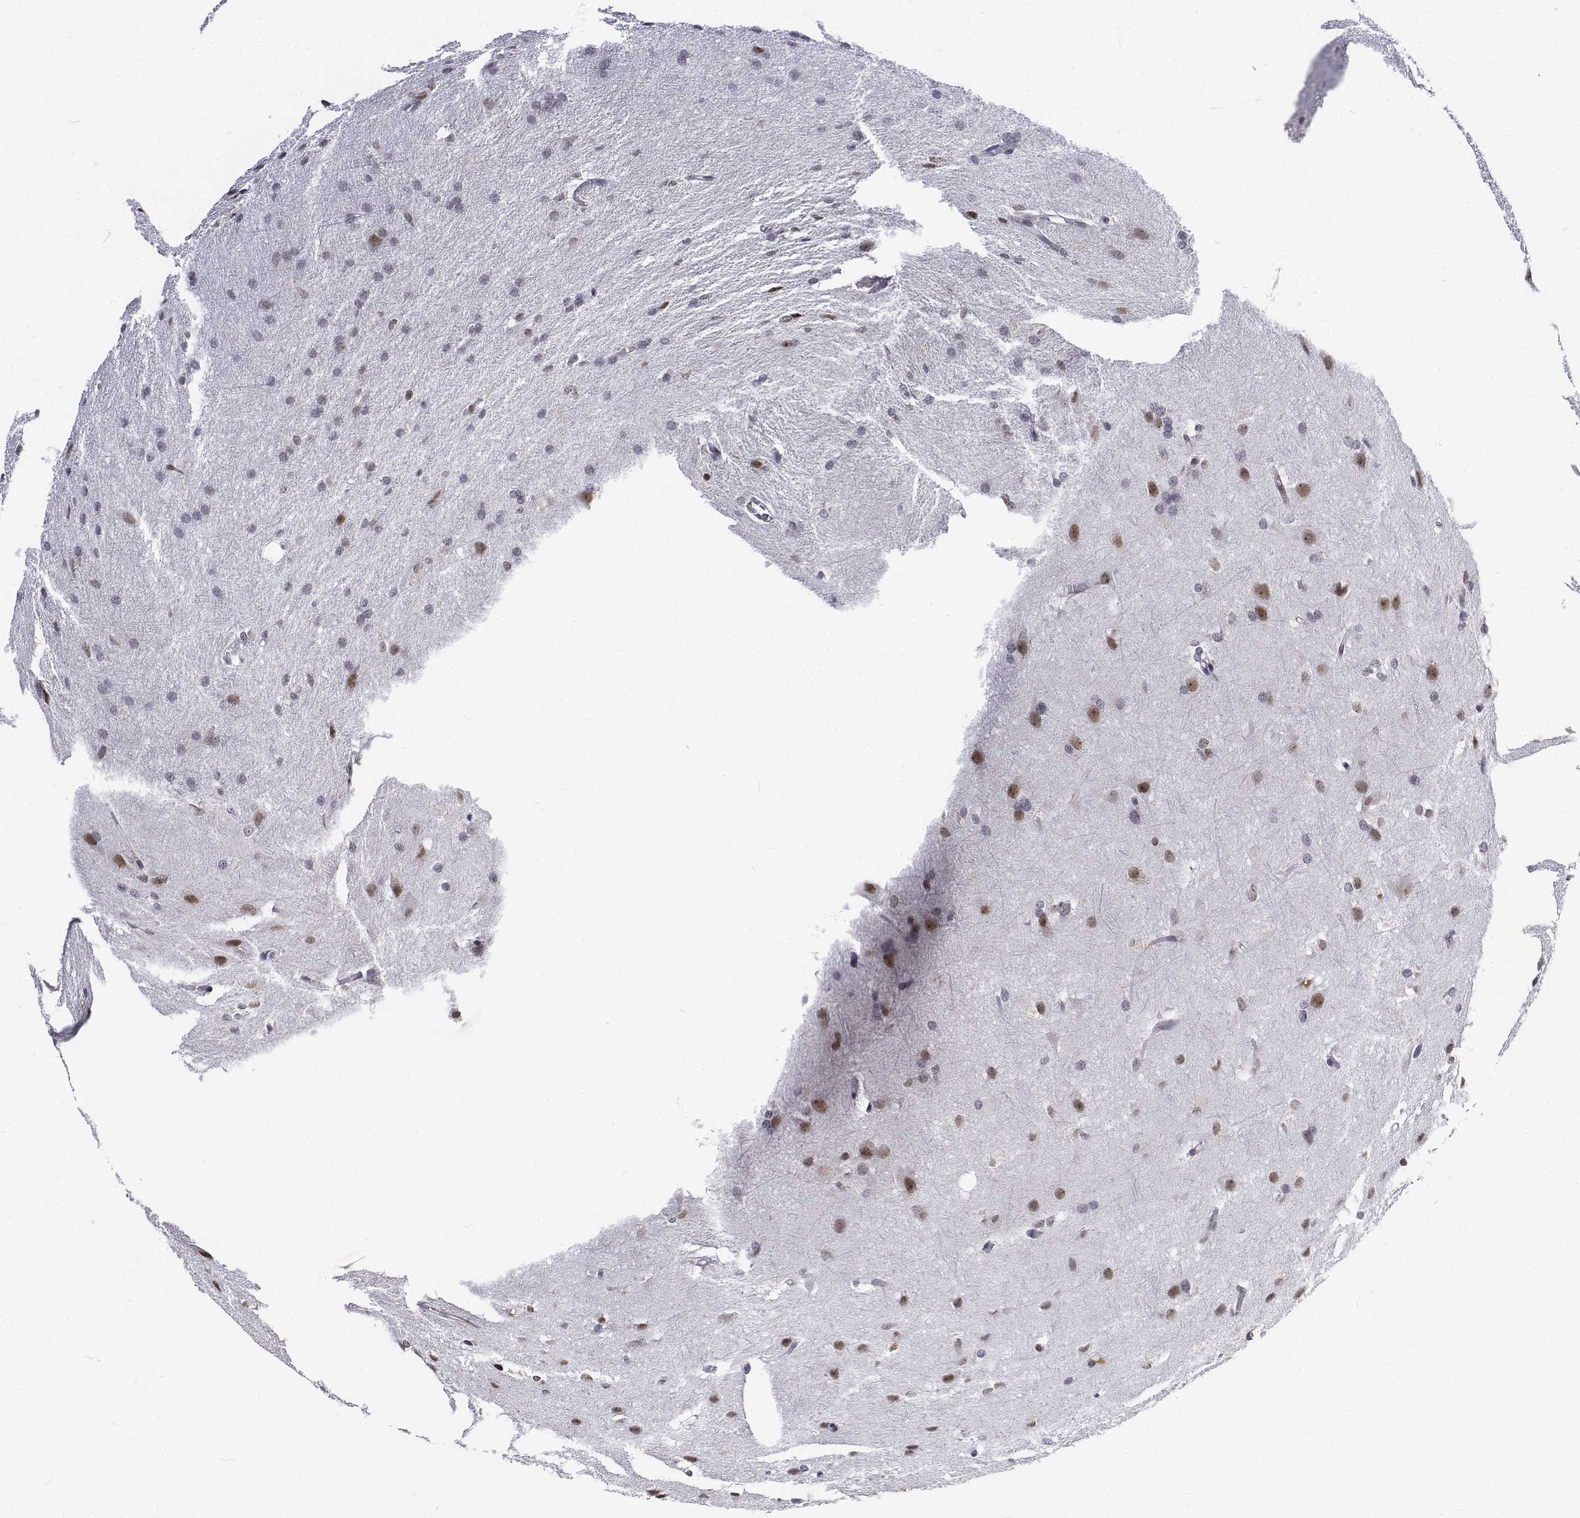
{"staining": {"intensity": "weak", "quantity": "25%-75%", "location": "nuclear"}, "tissue": "glioma", "cell_type": "Tumor cells", "image_type": "cancer", "snomed": [{"axis": "morphology", "description": "Glioma, malignant, High grade"}, {"axis": "topography", "description": "Brain"}], "caption": "Immunohistochemistry (DAB (3,3'-diaminobenzidine)) staining of malignant glioma (high-grade) reveals weak nuclear protein positivity in approximately 25%-75% of tumor cells.", "gene": "ATRX", "patient": {"sex": "male", "age": 68}}